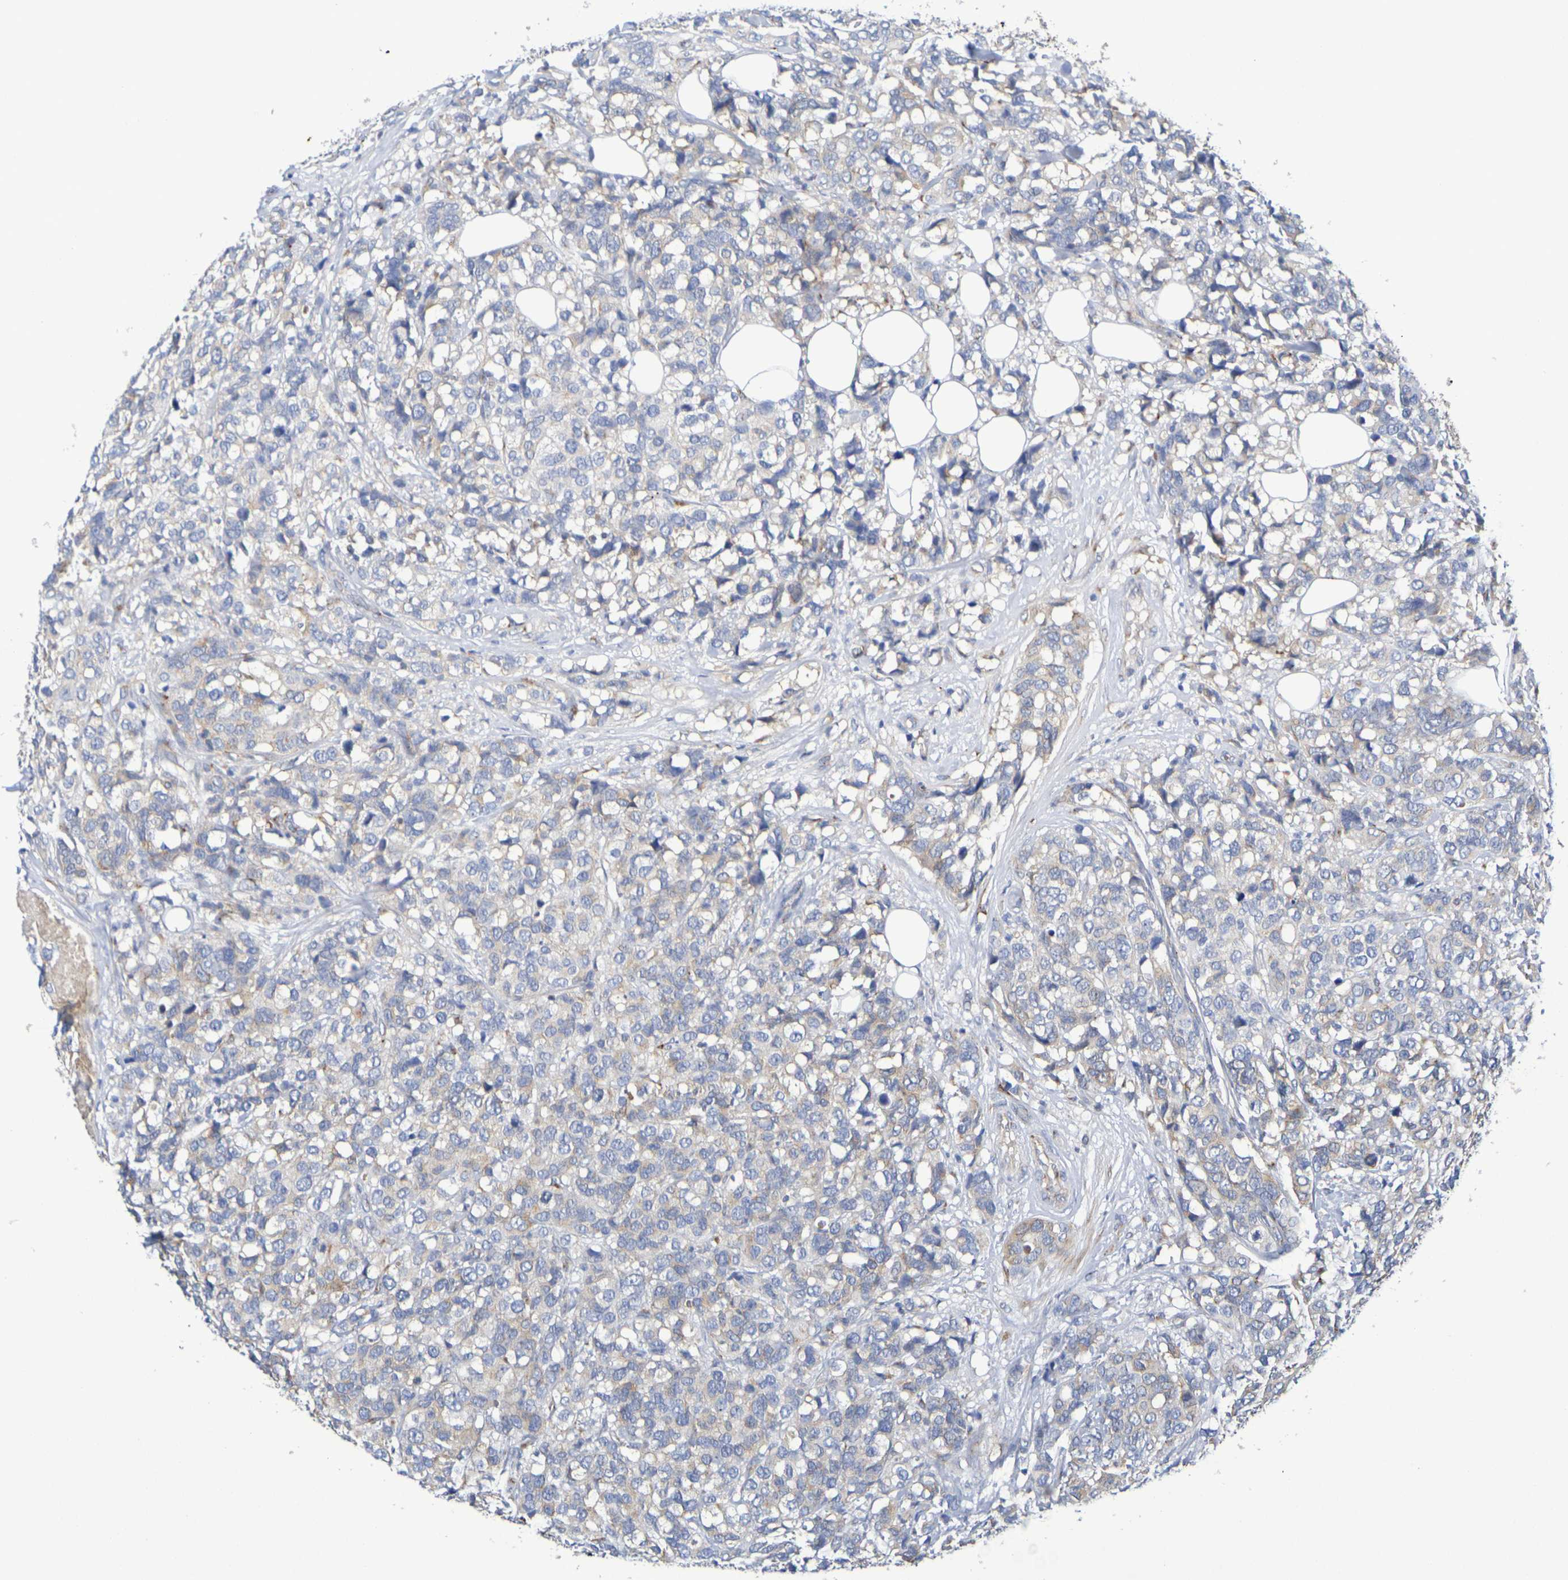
{"staining": {"intensity": "weak", "quantity": "<25%", "location": "cytoplasmic/membranous"}, "tissue": "breast cancer", "cell_type": "Tumor cells", "image_type": "cancer", "snomed": [{"axis": "morphology", "description": "Lobular carcinoma"}, {"axis": "topography", "description": "Breast"}], "caption": "This is a image of immunohistochemistry (IHC) staining of breast cancer, which shows no staining in tumor cells.", "gene": "DCP2", "patient": {"sex": "female", "age": 59}}